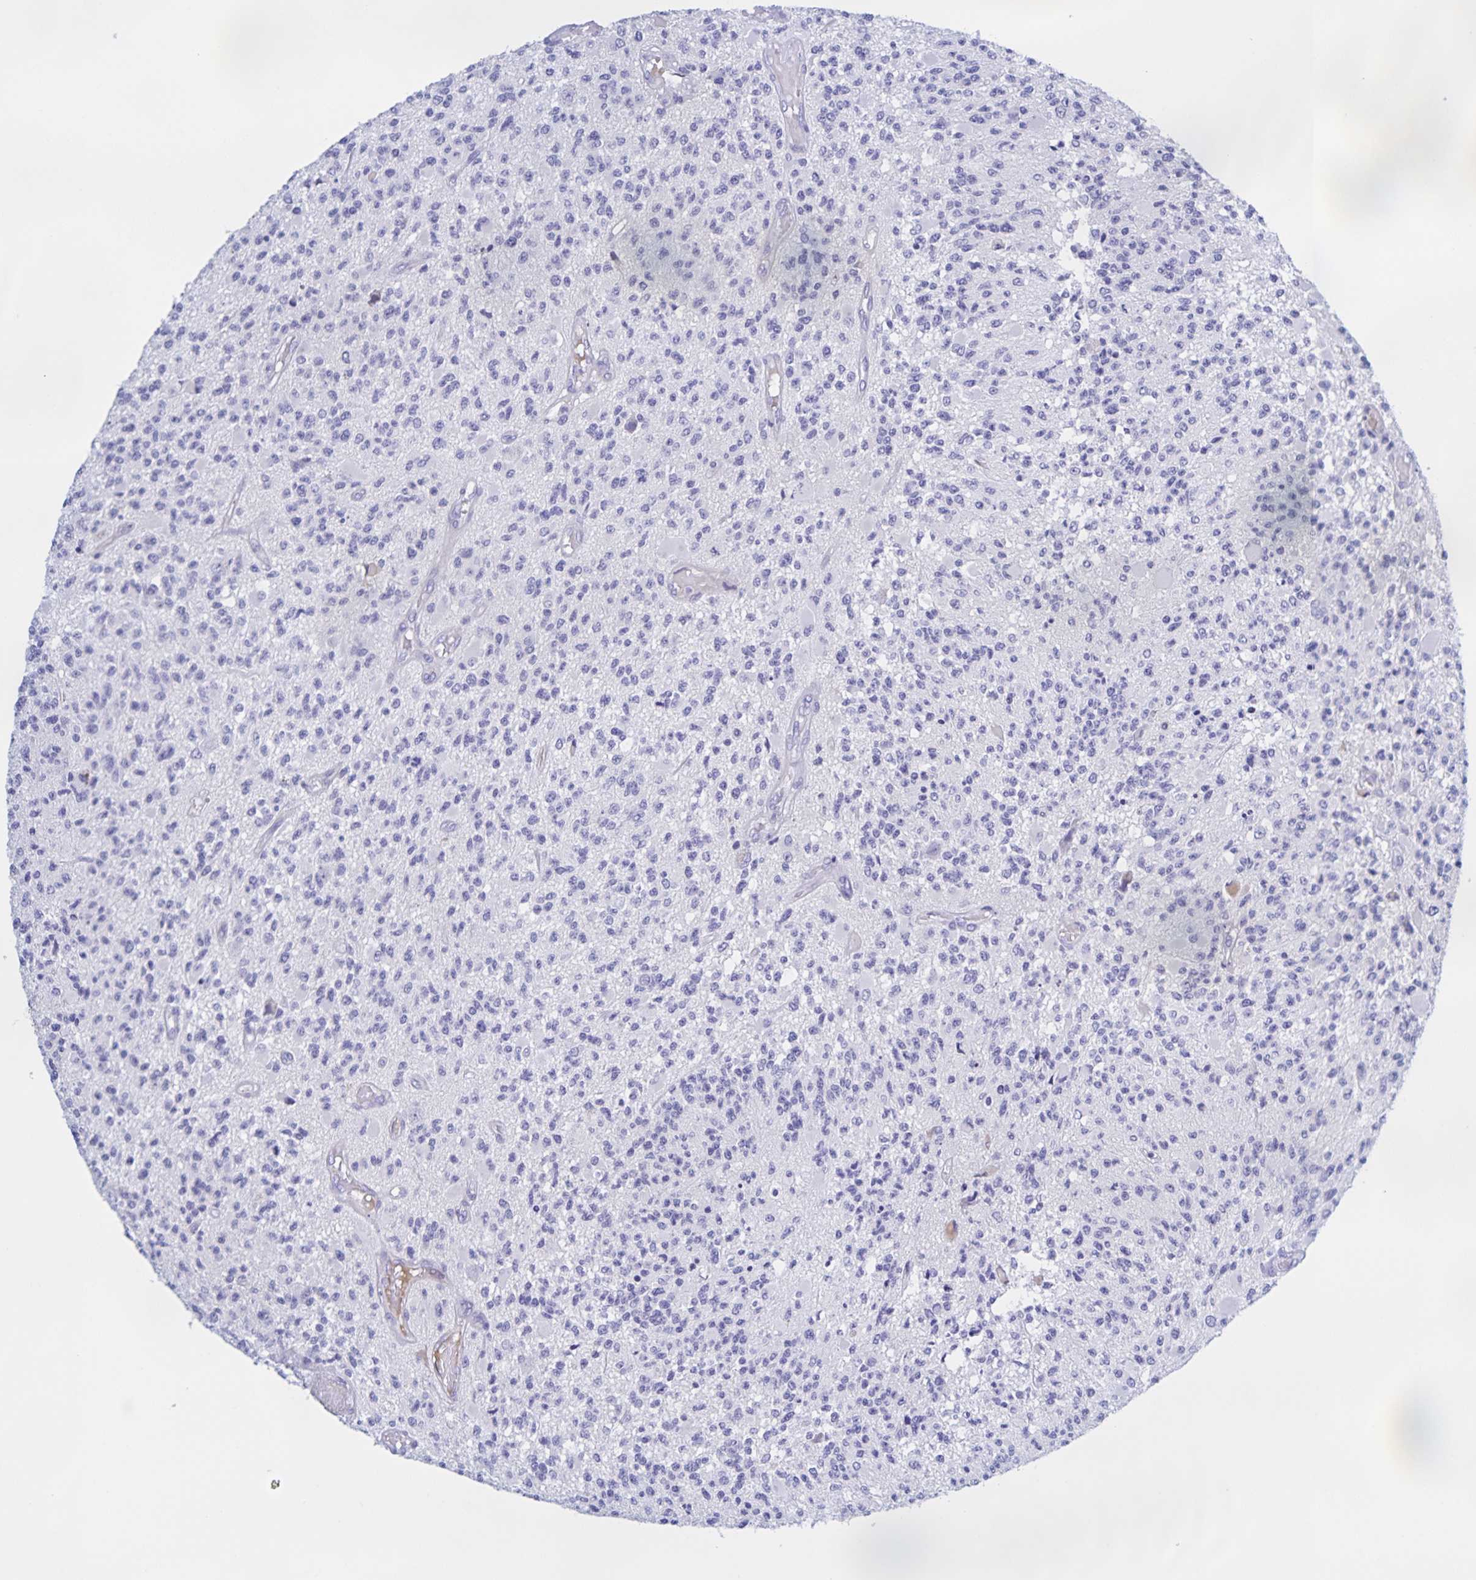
{"staining": {"intensity": "negative", "quantity": "none", "location": "none"}, "tissue": "glioma", "cell_type": "Tumor cells", "image_type": "cancer", "snomed": [{"axis": "morphology", "description": "Glioma, malignant, High grade"}, {"axis": "topography", "description": "Brain"}], "caption": "DAB (3,3'-diaminobenzidine) immunohistochemical staining of human malignant glioma (high-grade) displays no significant expression in tumor cells. (DAB (3,3'-diaminobenzidine) immunohistochemistry (IHC) with hematoxylin counter stain).", "gene": "CATSPER4", "patient": {"sex": "female", "age": 63}}